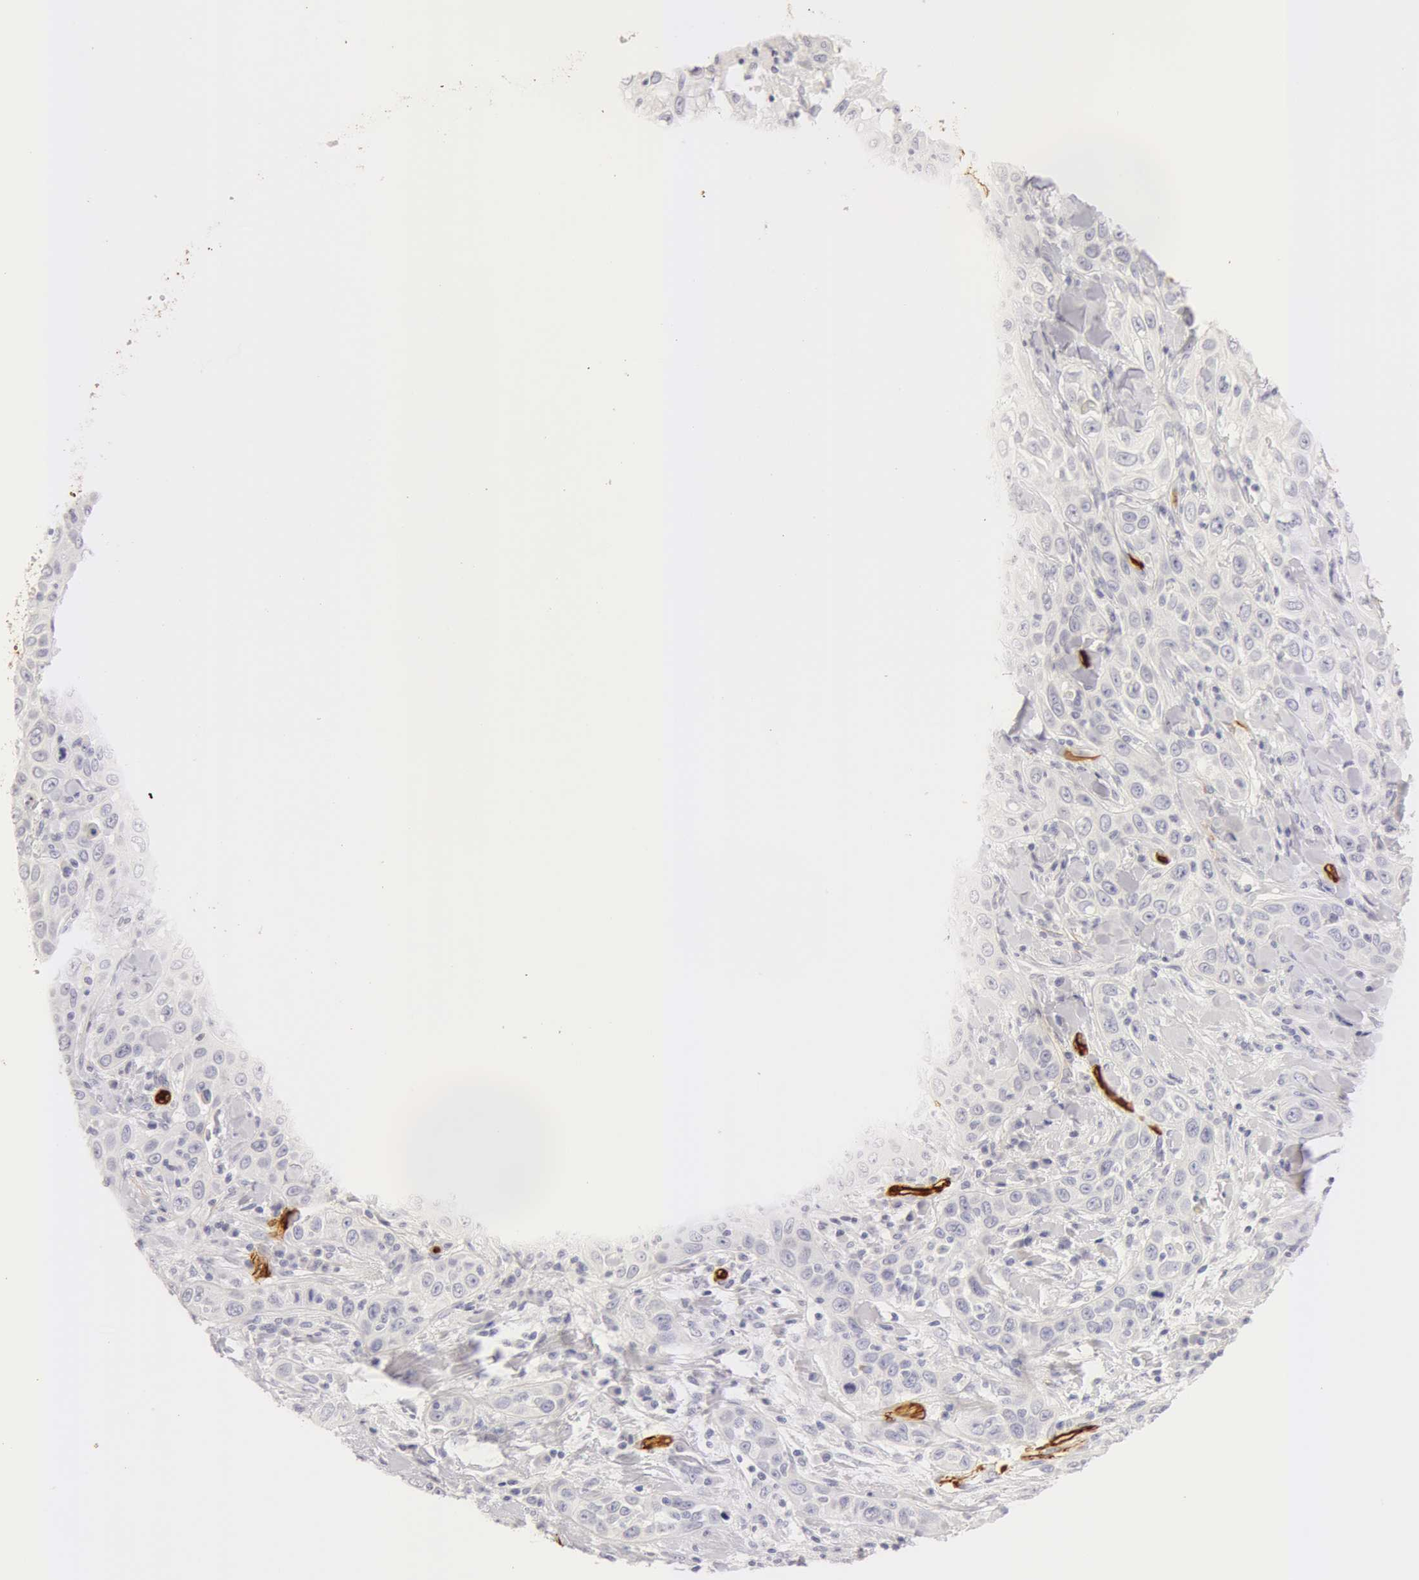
{"staining": {"intensity": "negative", "quantity": "none", "location": "none"}, "tissue": "skin cancer", "cell_type": "Tumor cells", "image_type": "cancer", "snomed": [{"axis": "morphology", "description": "Squamous cell carcinoma, NOS"}, {"axis": "topography", "description": "Skin"}], "caption": "Immunohistochemistry histopathology image of skin cancer (squamous cell carcinoma) stained for a protein (brown), which reveals no expression in tumor cells.", "gene": "AQP1", "patient": {"sex": "male", "age": 84}}